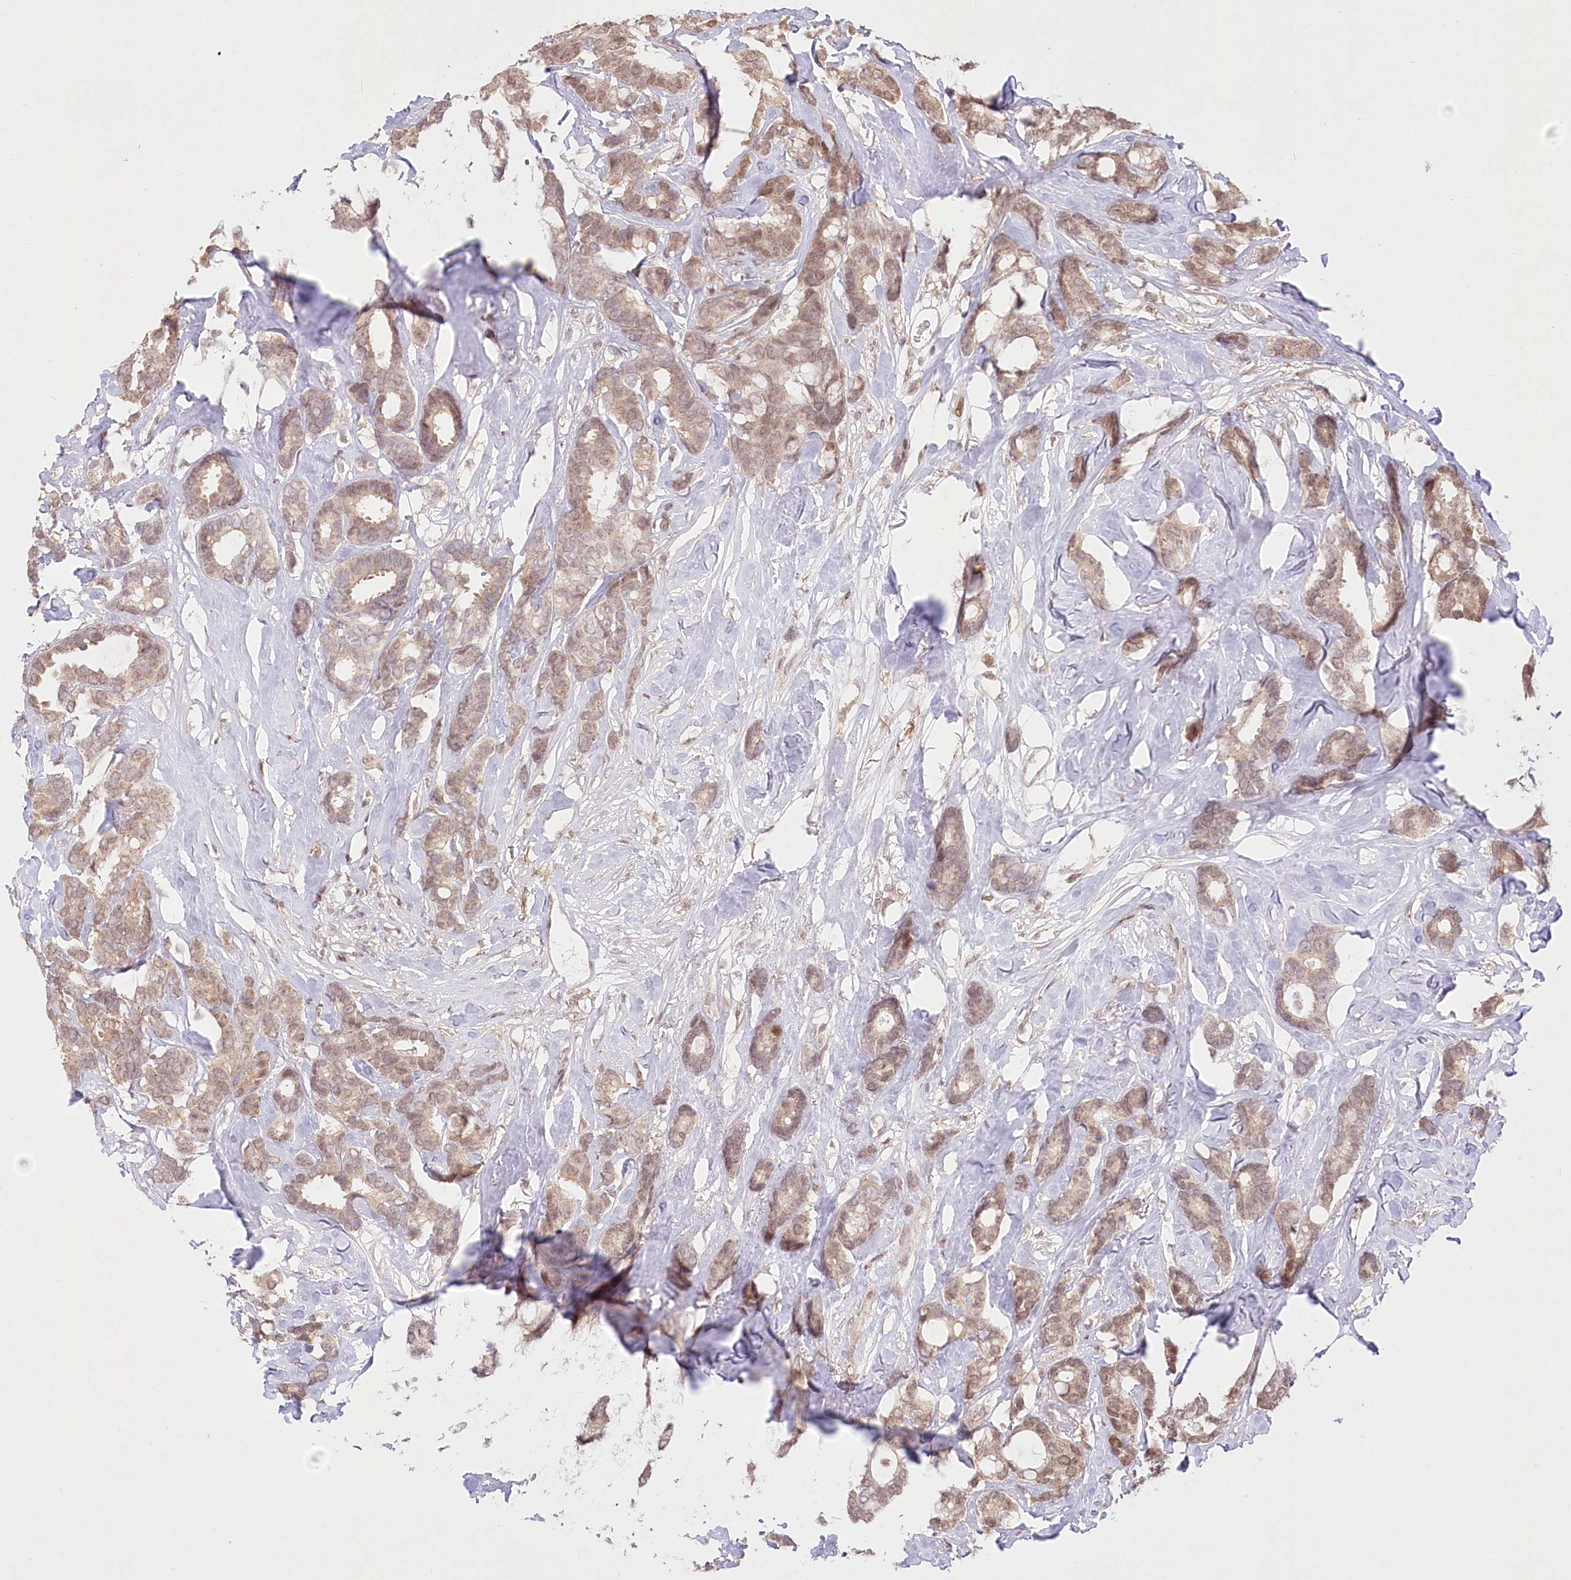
{"staining": {"intensity": "weak", "quantity": ">75%", "location": "cytoplasmic/membranous,nuclear"}, "tissue": "breast cancer", "cell_type": "Tumor cells", "image_type": "cancer", "snomed": [{"axis": "morphology", "description": "Duct carcinoma"}, {"axis": "topography", "description": "Breast"}], "caption": "Breast cancer was stained to show a protein in brown. There is low levels of weak cytoplasmic/membranous and nuclear positivity in about >75% of tumor cells.", "gene": "PYURF", "patient": {"sex": "female", "age": 87}}